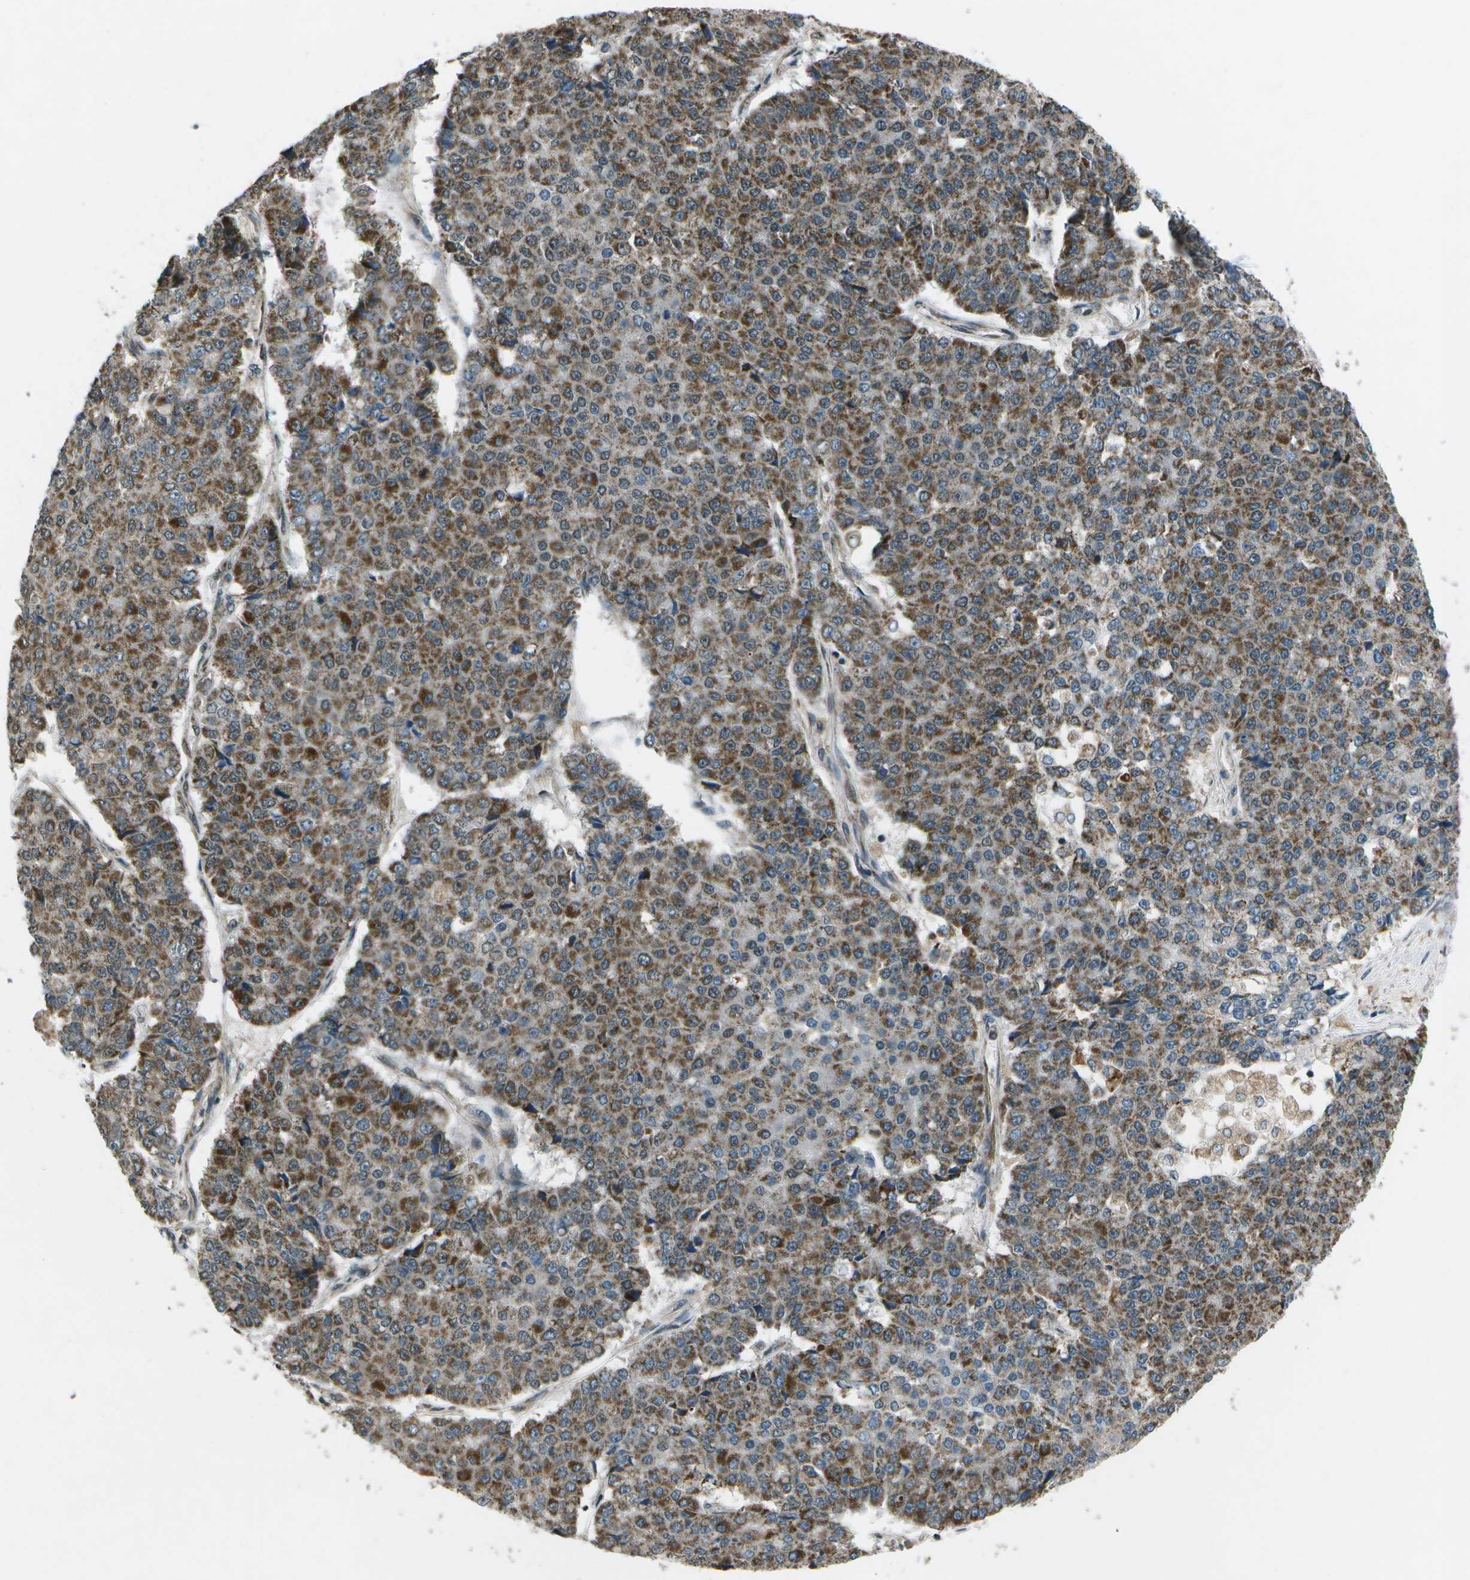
{"staining": {"intensity": "moderate", "quantity": ">75%", "location": "nuclear"}, "tissue": "pancreatic cancer", "cell_type": "Tumor cells", "image_type": "cancer", "snomed": [{"axis": "morphology", "description": "Adenocarcinoma, NOS"}, {"axis": "topography", "description": "Pancreas"}], "caption": "This is a histology image of immunohistochemistry (IHC) staining of pancreatic cancer, which shows moderate expression in the nuclear of tumor cells.", "gene": "EIF2AK1", "patient": {"sex": "male", "age": 50}}